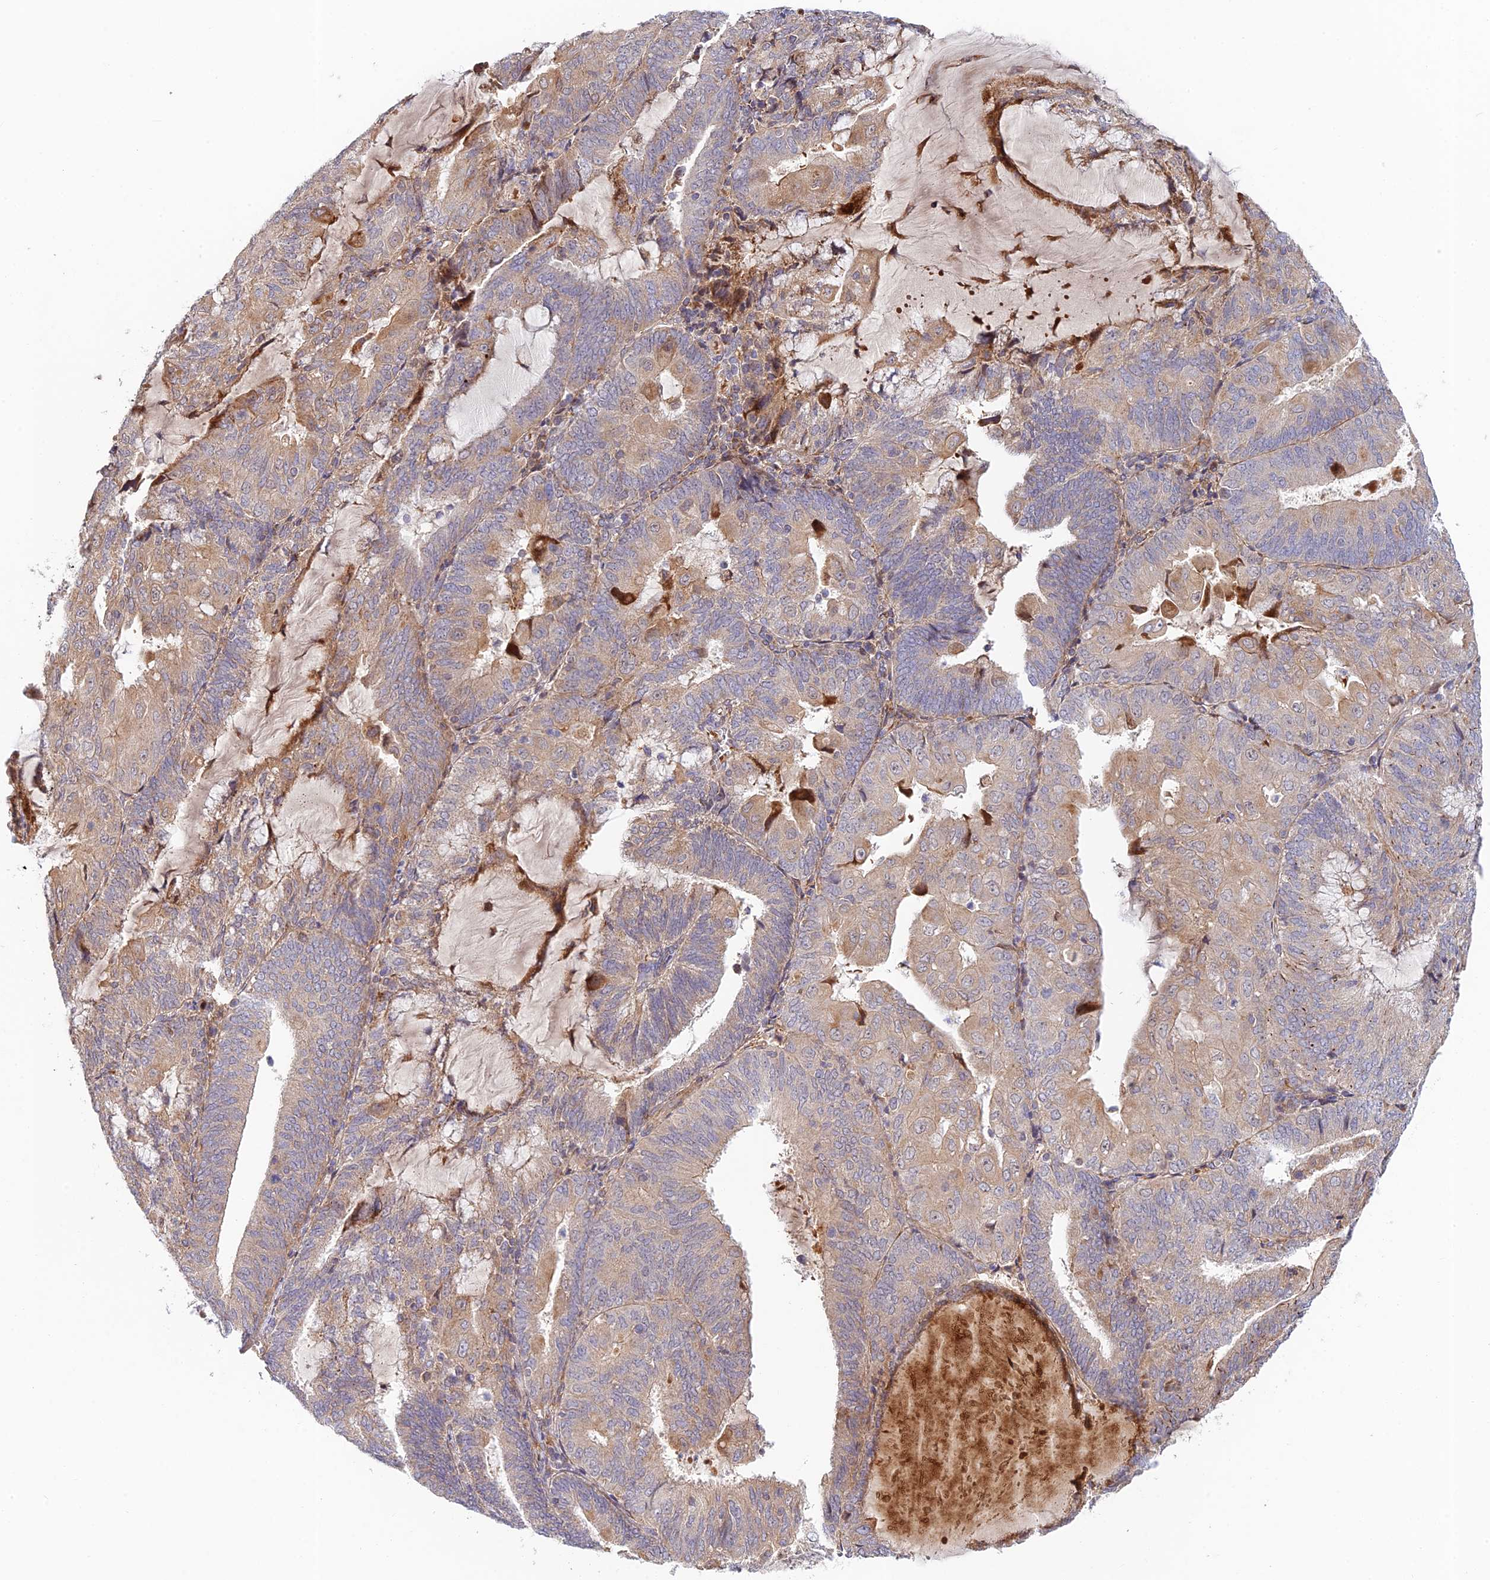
{"staining": {"intensity": "moderate", "quantity": "<25%", "location": "cytoplasmic/membranous"}, "tissue": "endometrial cancer", "cell_type": "Tumor cells", "image_type": "cancer", "snomed": [{"axis": "morphology", "description": "Adenocarcinoma, NOS"}, {"axis": "topography", "description": "Endometrium"}], "caption": "Approximately <25% of tumor cells in human adenocarcinoma (endometrial) exhibit moderate cytoplasmic/membranous protein expression as visualized by brown immunohistochemical staining.", "gene": "FUOM", "patient": {"sex": "female", "age": 81}}